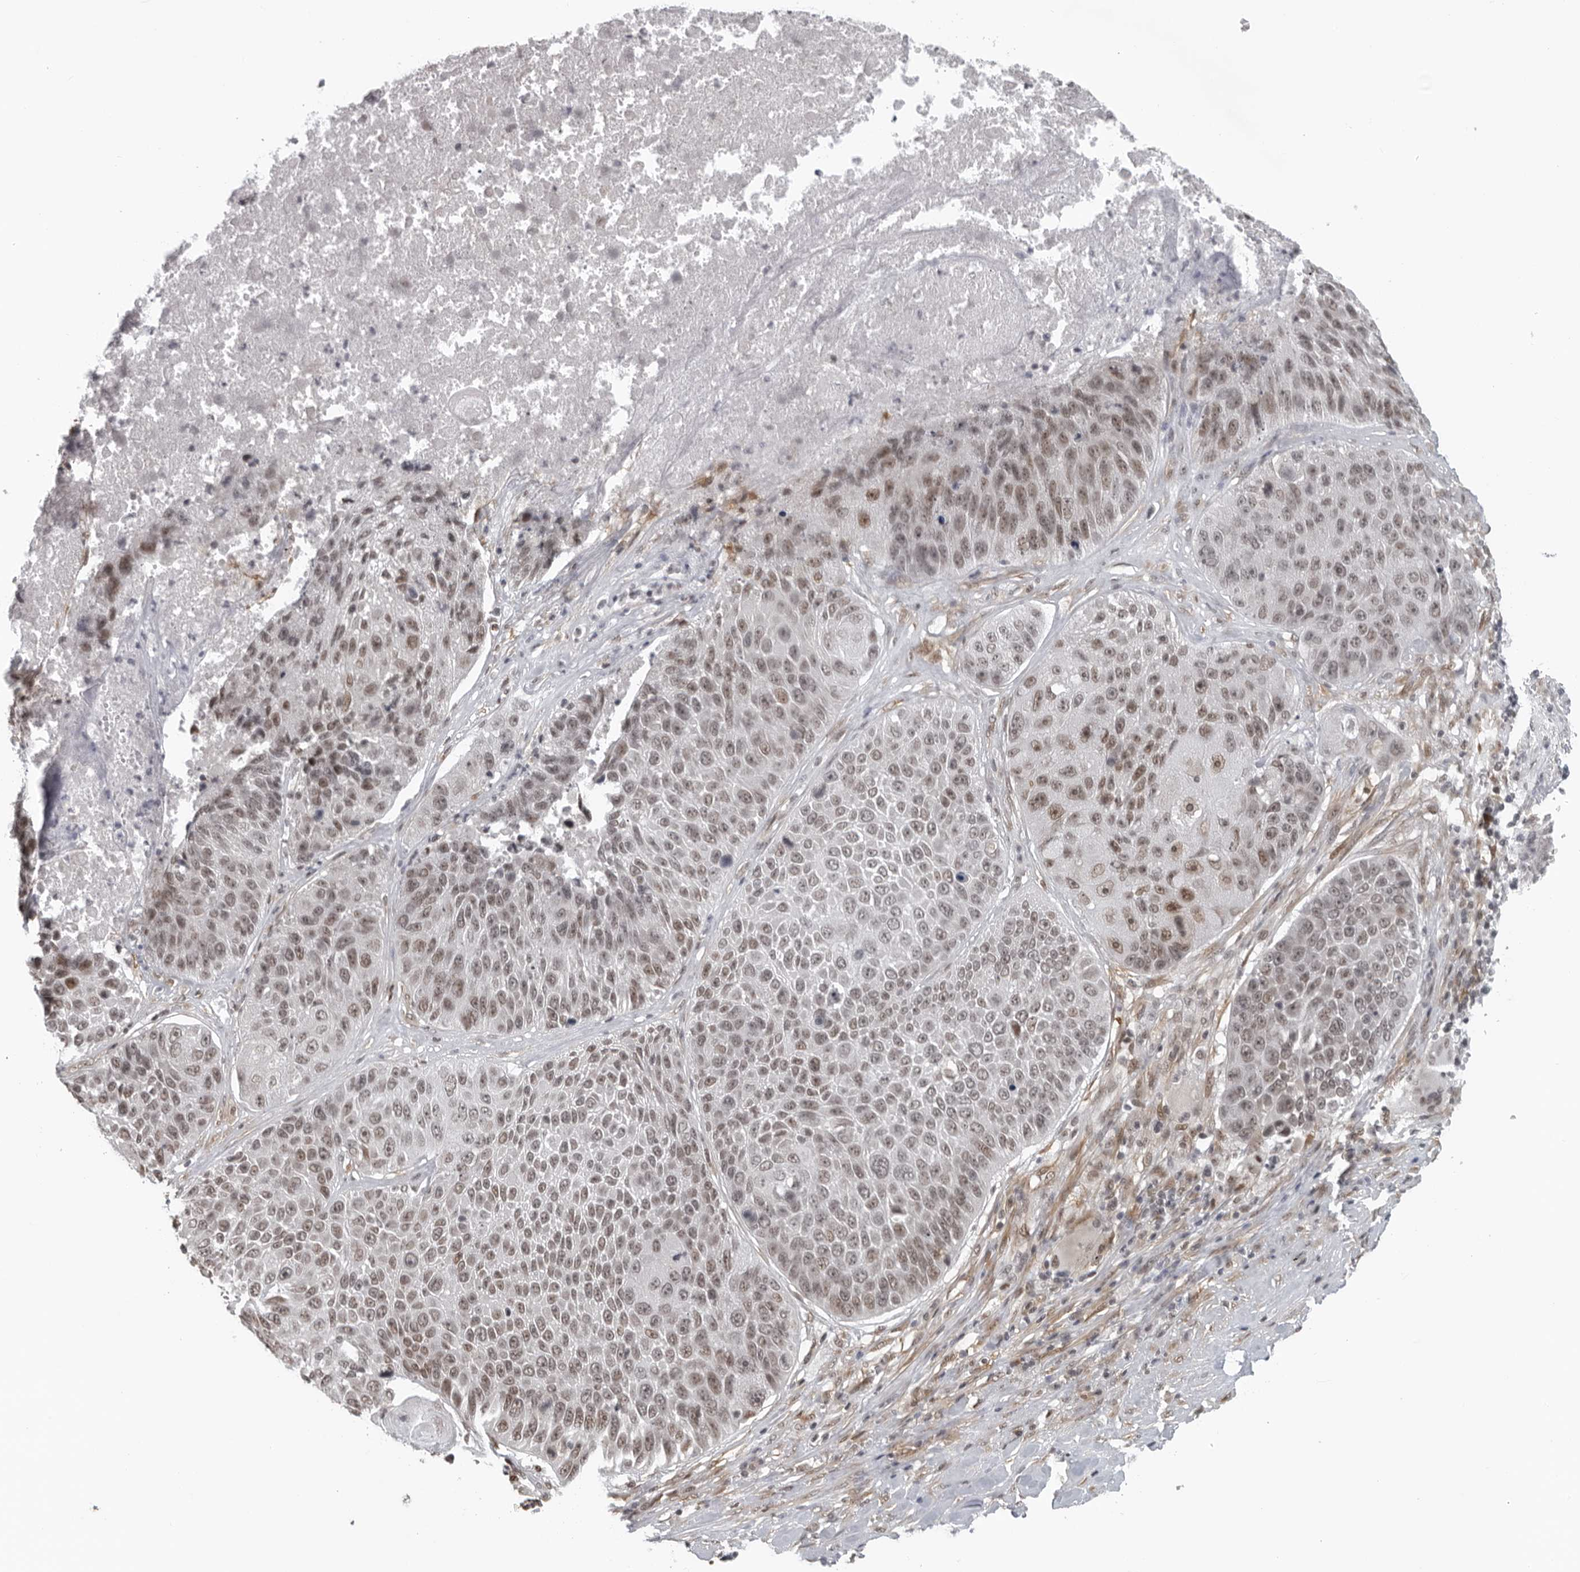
{"staining": {"intensity": "weak", "quantity": ">75%", "location": "nuclear"}, "tissue": "lung cancer", "cell_type": "Tumor cells", "image_type": "cancer", "snomed": [{"axis": "morphology", "description": "Squamous cell carcinoma, NOS"}, {"axis": "topography", "description": "Lung"}], "caption": "Immunohistochemistry staining of lung cancer (squamous cell carcinoma), which demonstrates low levels of weak nuclear positivity in approximately >75% of tumor cells indicating weak nuclear protein staining. The staining was performed using DAB (3,3'-diaminobenzidine) (brown) for protein detection and nuclei were counterstained in hematoxylin (blue).", "gene": "MAF", "patient": {"sex": "male", "age": 61}}